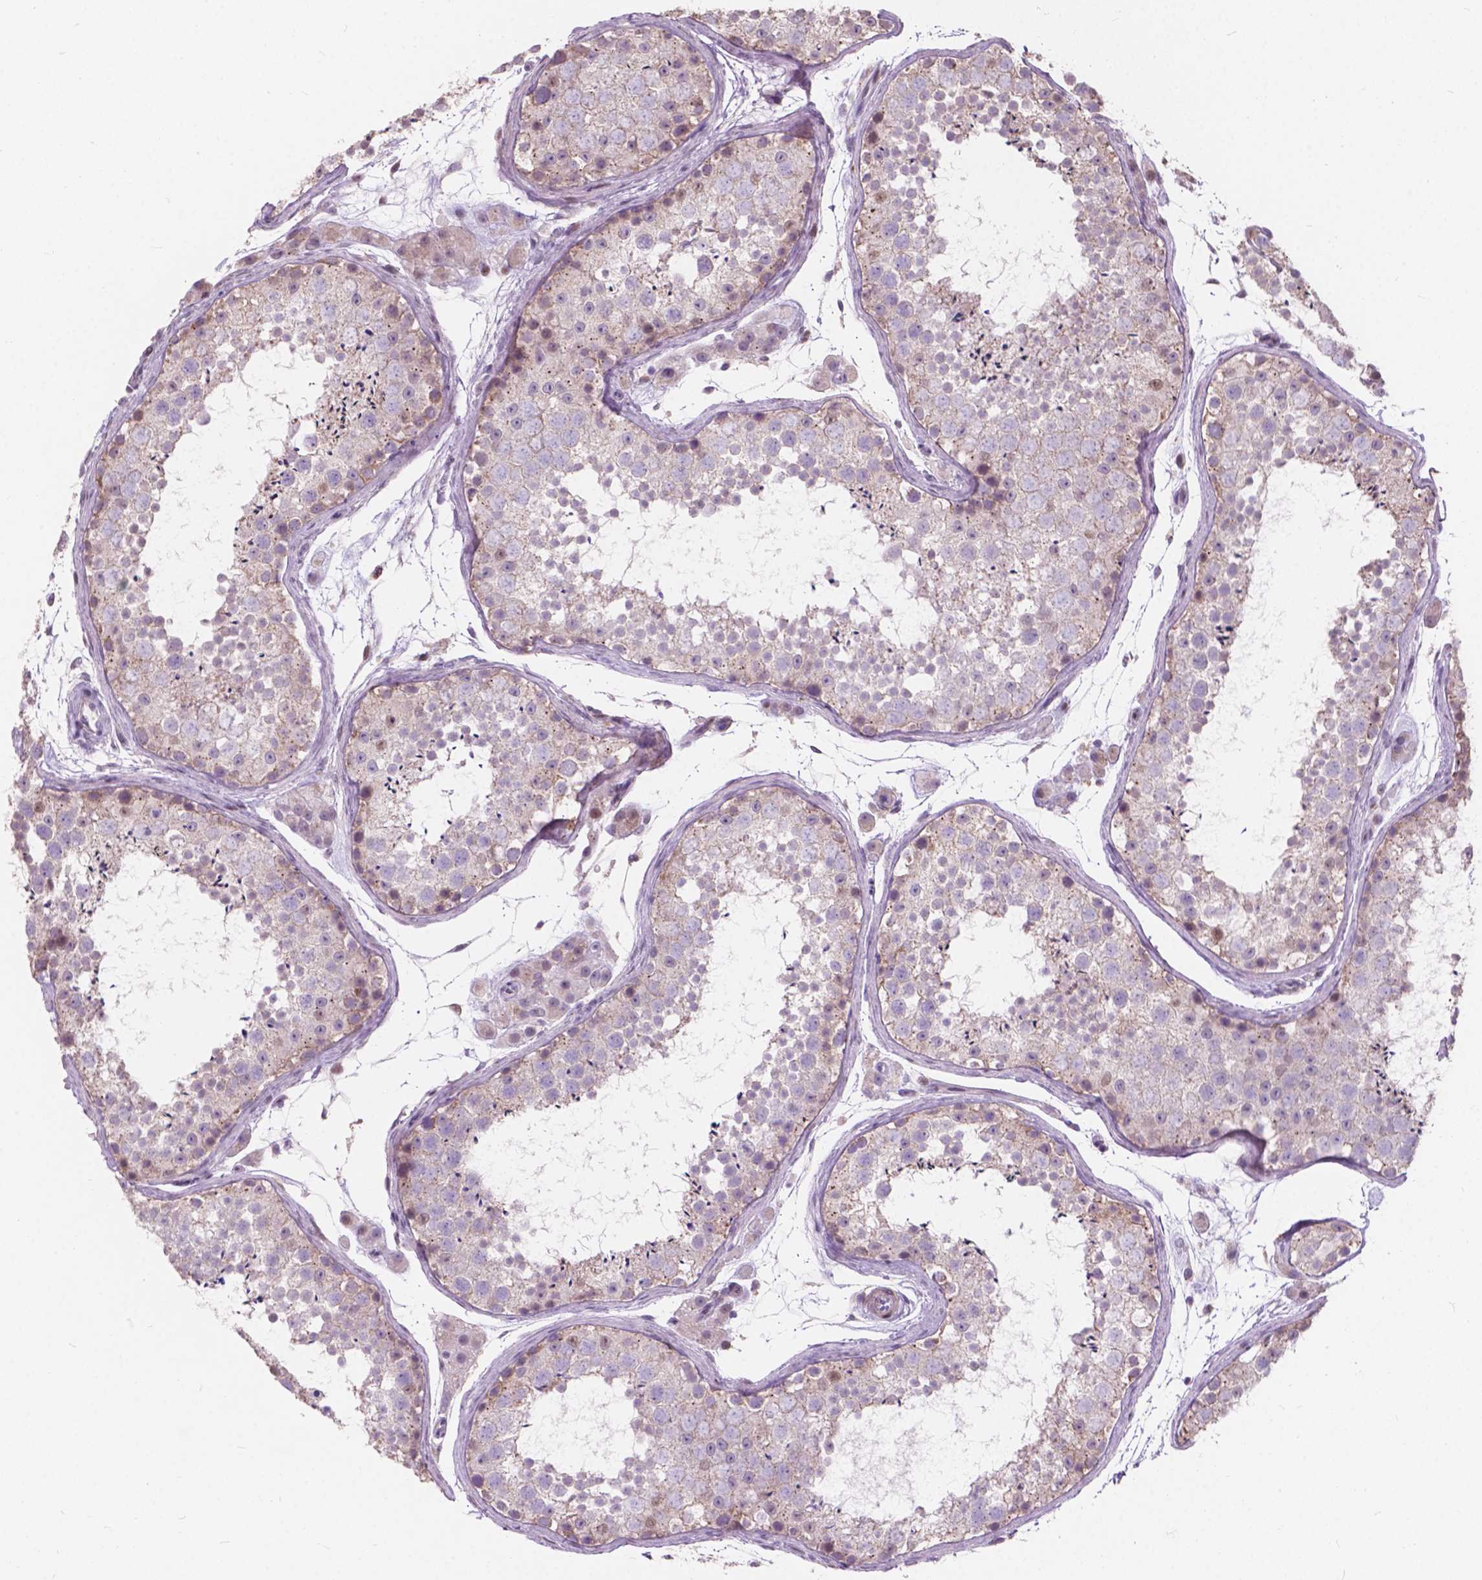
{"staining": {"intensity": "negative", "quantity": "none", "location": "none"}, "tissue": "testis", "cell_type": "Cells in seminiferous ducts", "image_type": "normal", "snomed": [{"axis": "morphology", "description": "Normal tissue, NOS"}, {"axis": "topography", "description": "Testis"}], "caption": "Cells in seminiferous ducts show no significant protein expression in normal testis.", "gene": "MYH14", "patient": {"sex": "male", "age": 41}}